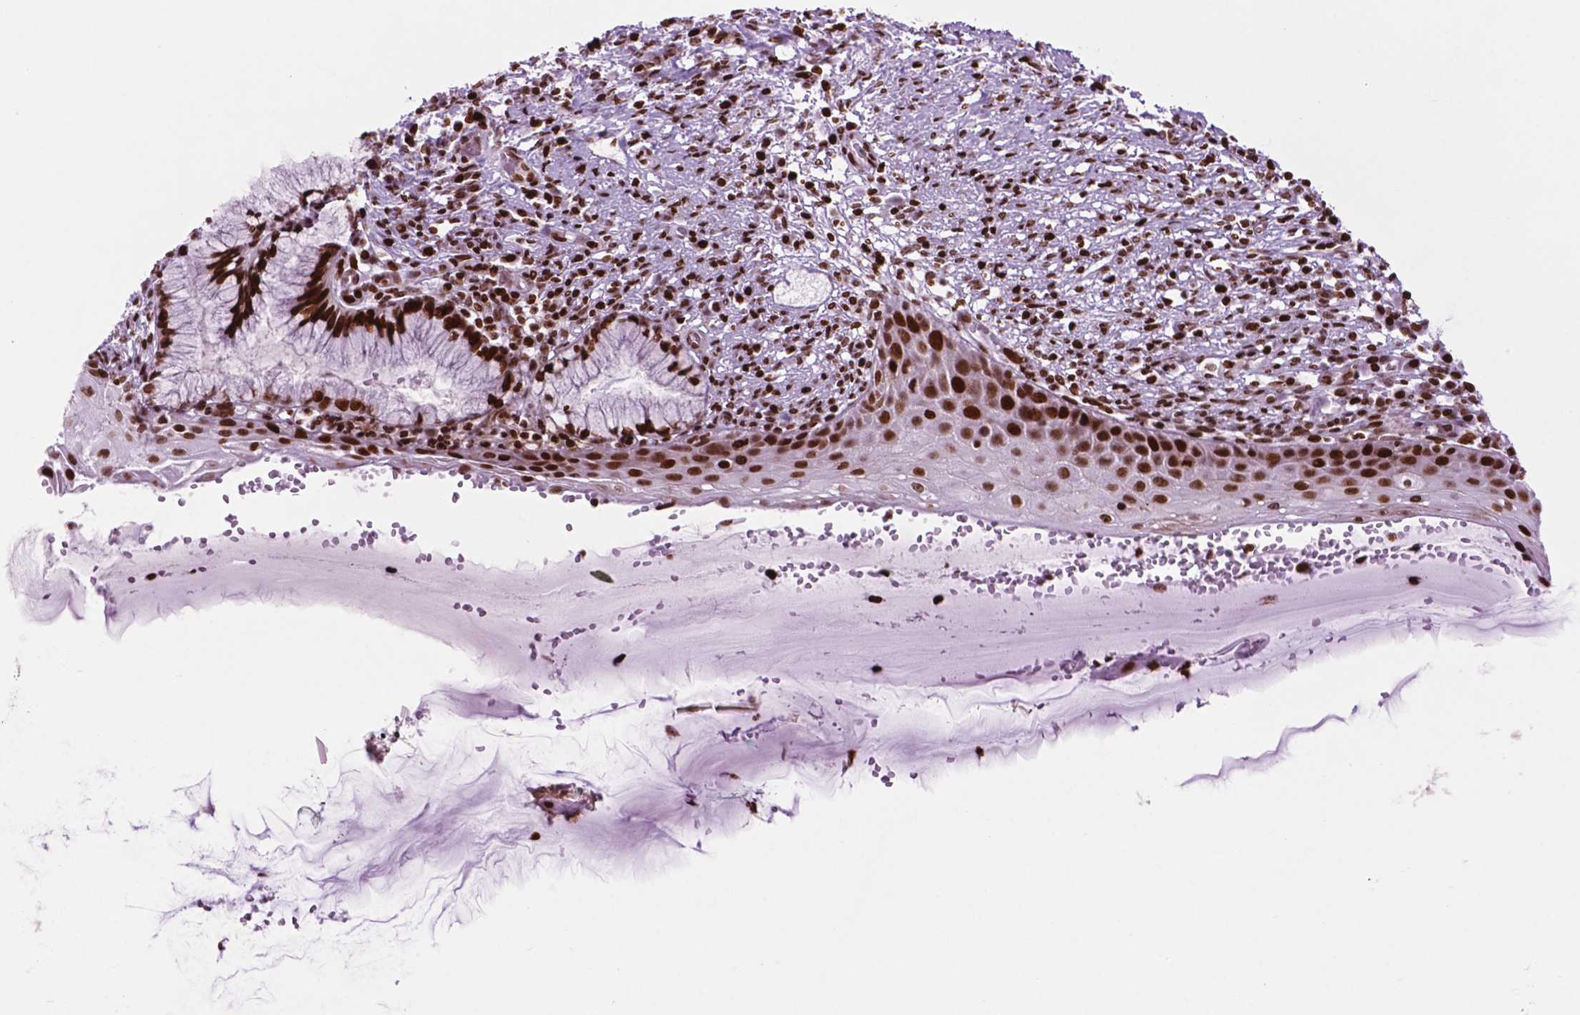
{"staining": {"intensity": "strong", "quantity": ">75%", "location": "nuclear"}, "tissue": "cervix", "cell_type": "Glandular cells", "image_type": "normal", "snomed": [{"axis": "morphology", "description": "Normal tissue, NOS"}, {"axis": "topography", "description": "Cervix"}], "caption": "Brown immunohistochemical staining in benign human cervix exhibits strong nuclear staining in about >75% of glandular cells. (brown staining indicates protein expression, while blue staining denotes nuclei).", "gene": "TMEM250", "patient": {"sex": "female", "age": 37}}